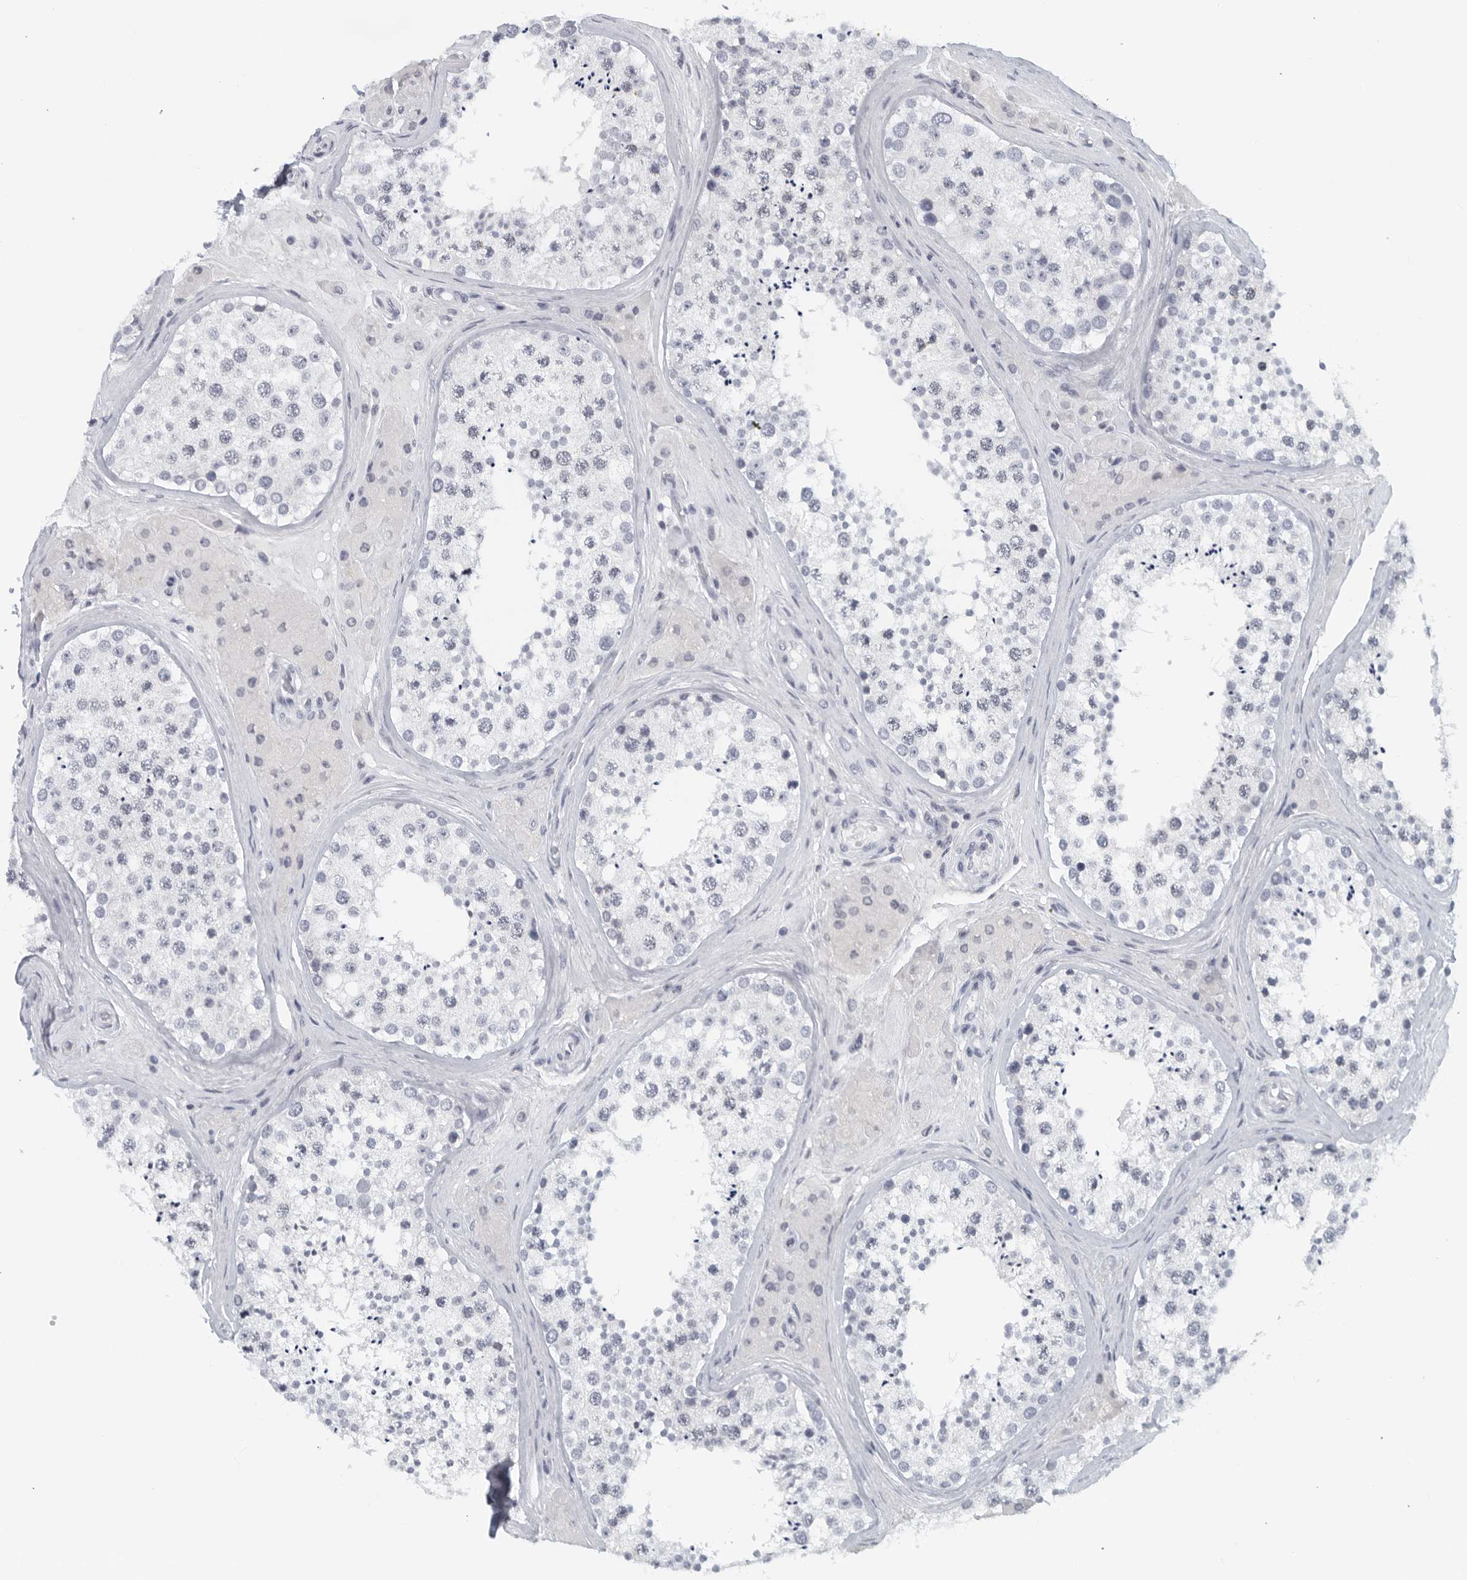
{"staining": {"intensity": "negative", "quantity": "none", "location": "none"}, "tissue": "testis", "cell_type": "Cells in seminiferous ducts", "image_type": "normal", "snomed": [{"axis": "morphology", "description": "Normal tissue, NOS"}, {"axis": "topography", "description": "Testis"}], "caption": "The image displays no significant staining in cells in seminiferous ducts of testis.", "gene": "MATN1", "patient": {"sex": "male", "age": 46}}